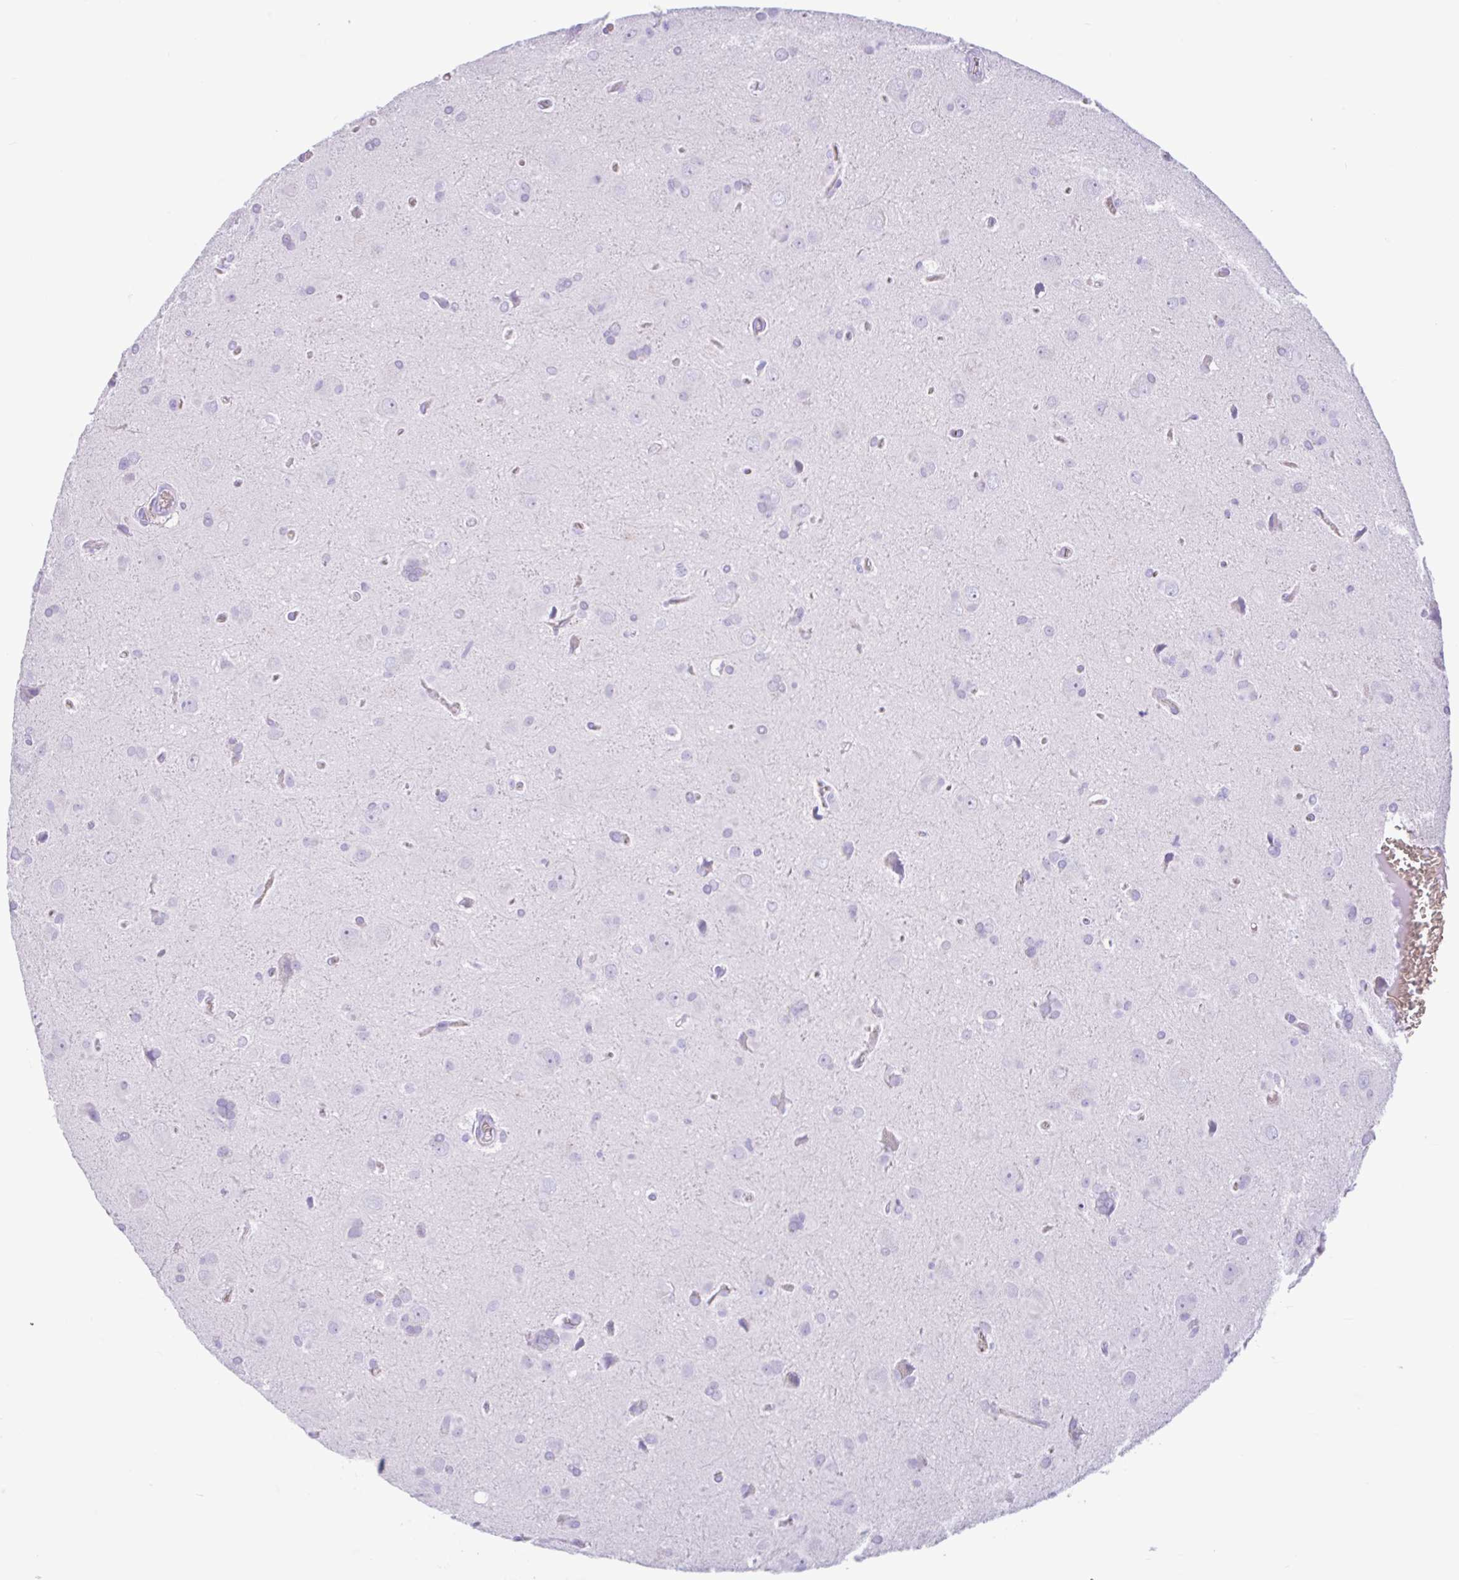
{"staining": {"intensity": "negative", "quantity": "none", "location": "none"}, "tissue": "glioma", "cell_type": "Tumor cells", "image_type": "cancer", "snomed": [{"axis": "morphology", "description": "Glioma, malignant, Low grade"}, {"axis": "topography", "description": "Brain"}], "caption": "Photomicrograph shows no significant protein expression in tumor cells of glioma. The staining is performed using DAB (3,3'-diaminobenzidine) brown chromogen with nuclei counter-stained in using hematoxylin.", "gene": "TMEM79", "patient": {"sex": "male", "age": 58}}